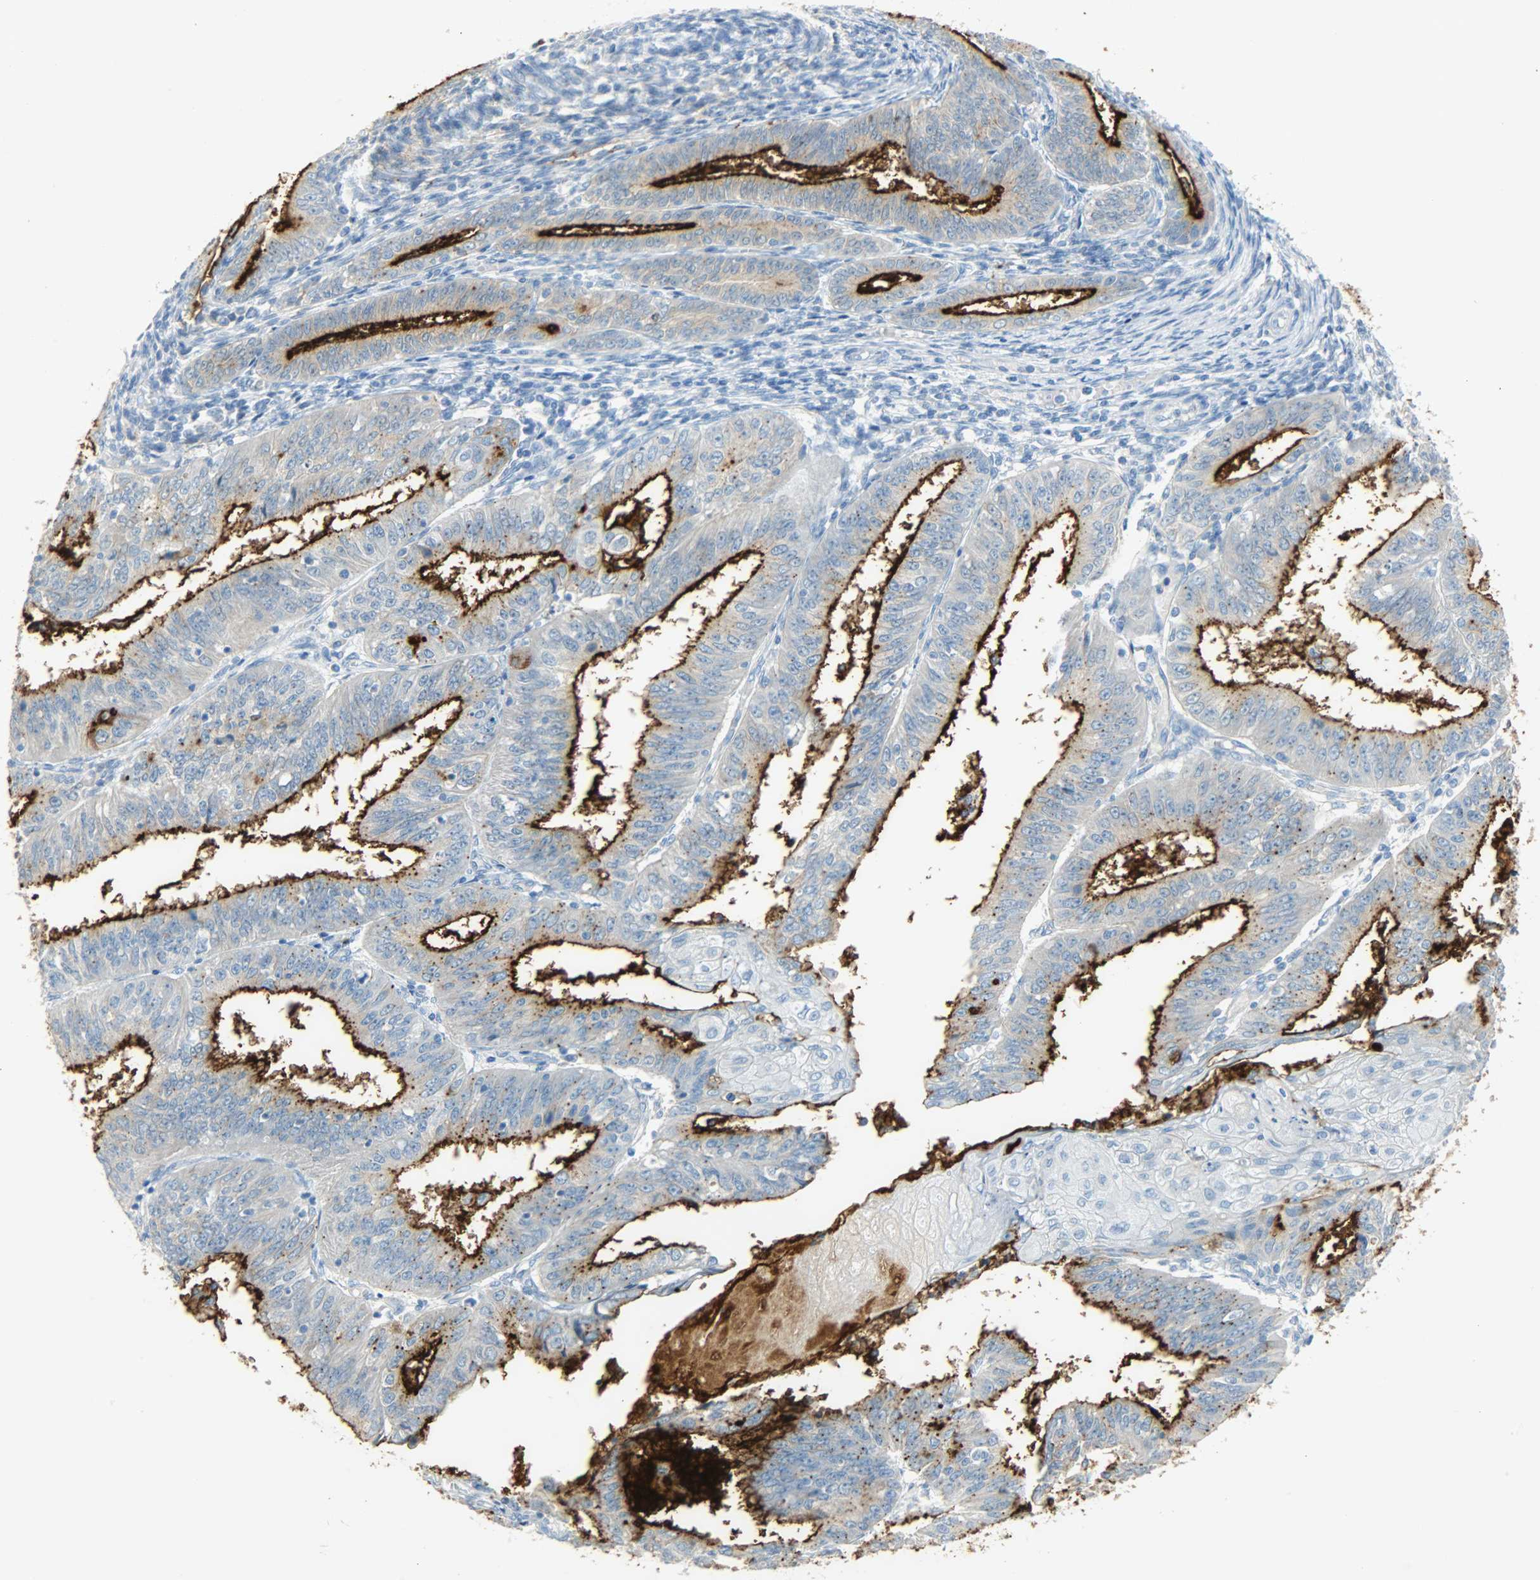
{"staining": {"intensity": "strong", "quantity": ">75%", "location": "cytoplasmic/membranous"}, "tissue": "endometrial cancer", "cell_type": "Tumor cells", "image_type": "cancer", "snomed": [{"axis": "morphology", "description": "Adenocarcinoma, NOS"}, {"axis": "topography", "description": "Endometrium"}], "caption": "High-power microscopy captured an immunohistochemistry (IHC) photomicrograph of adenocarcinoma (endometrial), revealing strong cytoplasmic/membranous expression in approximately >75% of tumor cells. The staining is performed using DAB brown chromogen to label protein expression. The nuclei are counter-stained blue using hematoxylin.", "gene": "PROM1", "patient": {"sex": "female", "age": 42}}